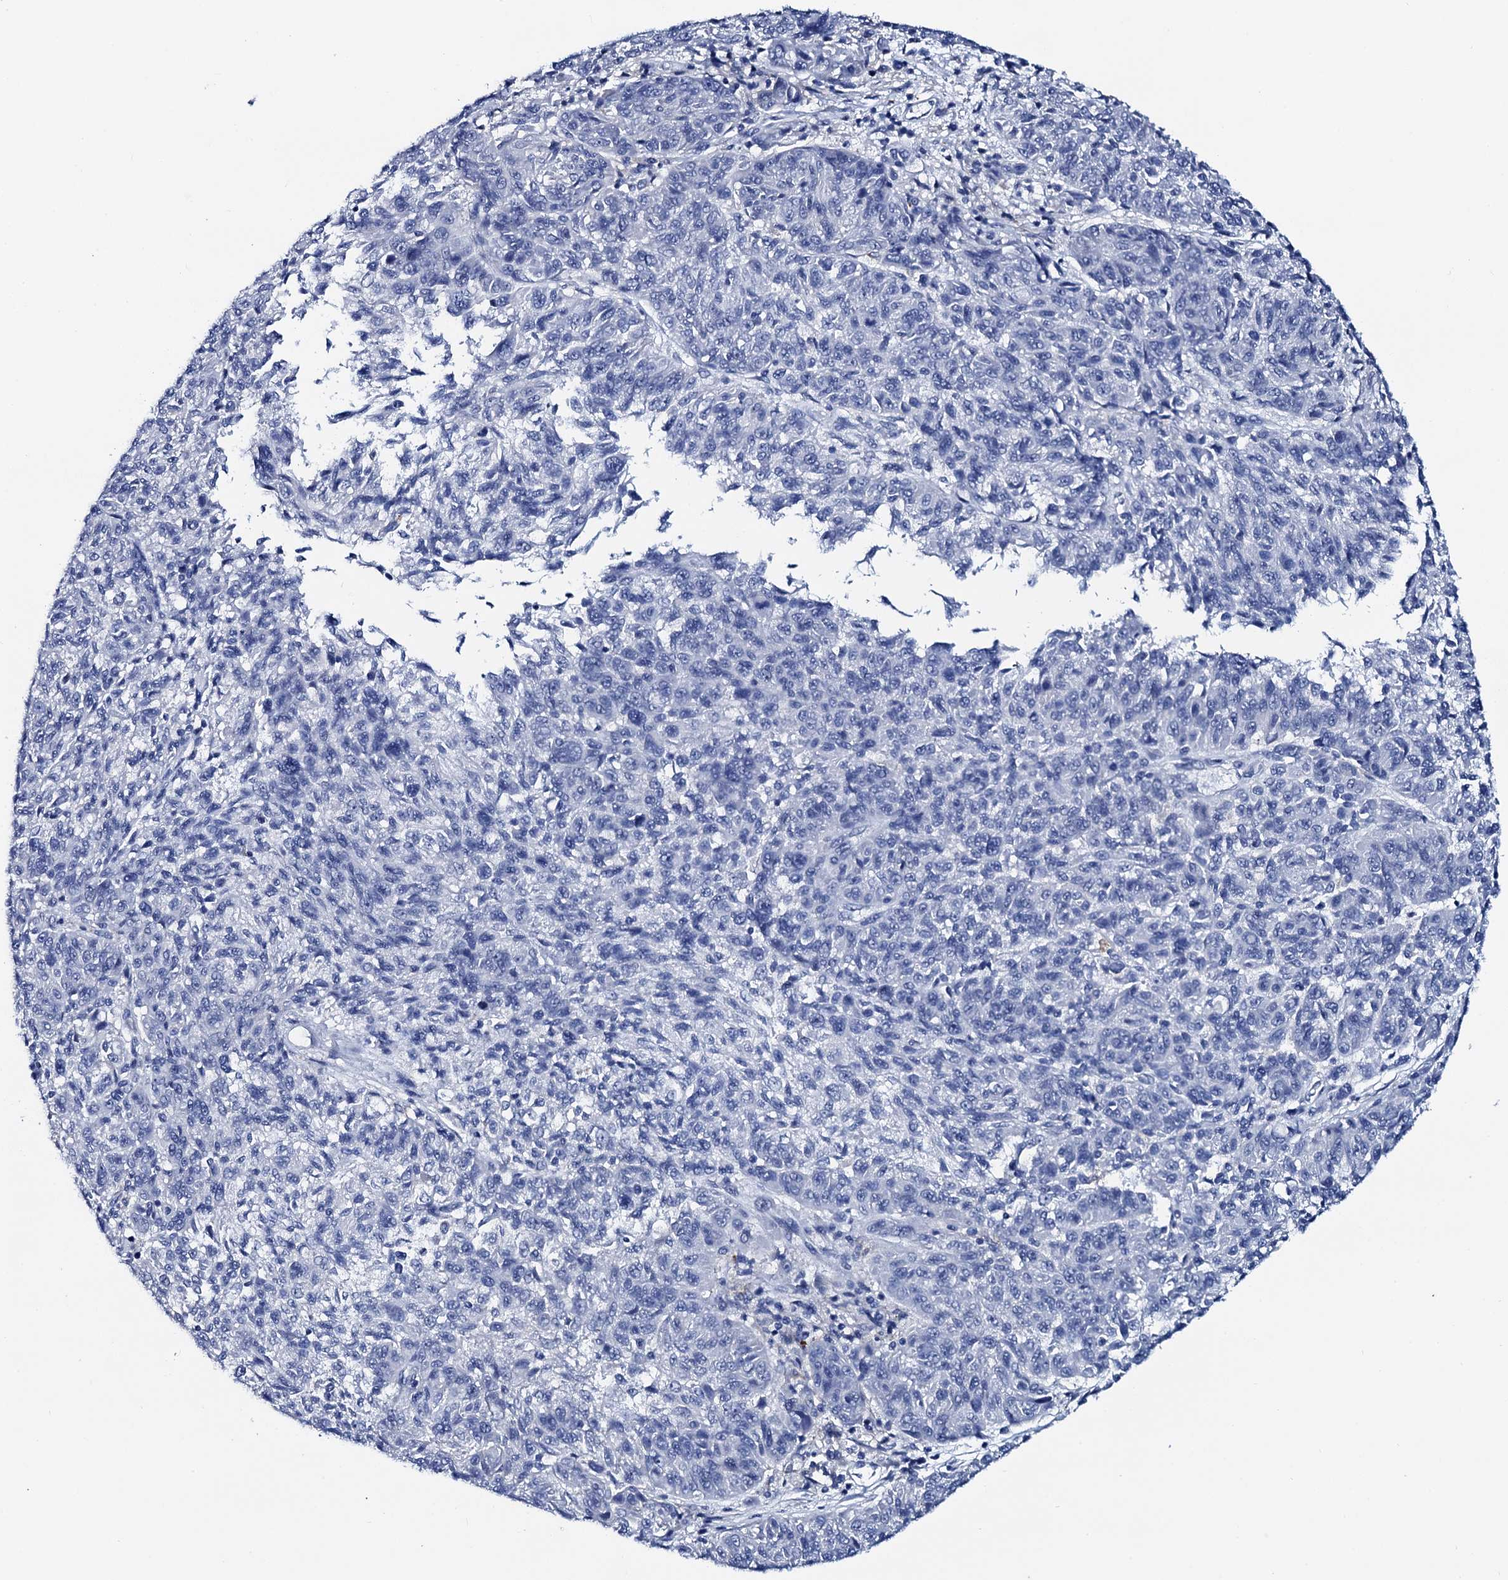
{"staining": {"intensity": "negative", "quantity": "none", "location": "none"}, "tissue": "melanoma", "cell_type": "Tumor cells", "image_type": "cancer", "snomed": [{"axis": "morphology", "description": "Malignant melanoma, NOS"}, {"axis": "topography", "description": "Skin"}], "caption": "High power microscopy histopathology image of an immunohistochemistry (IHC) image of melanoma, revealing no significant staining in tumor cells. (DAB IHC with hematoxylin counter stain).", "gene": "GYS2", "patient": {"sex": "male", "age": 53}}